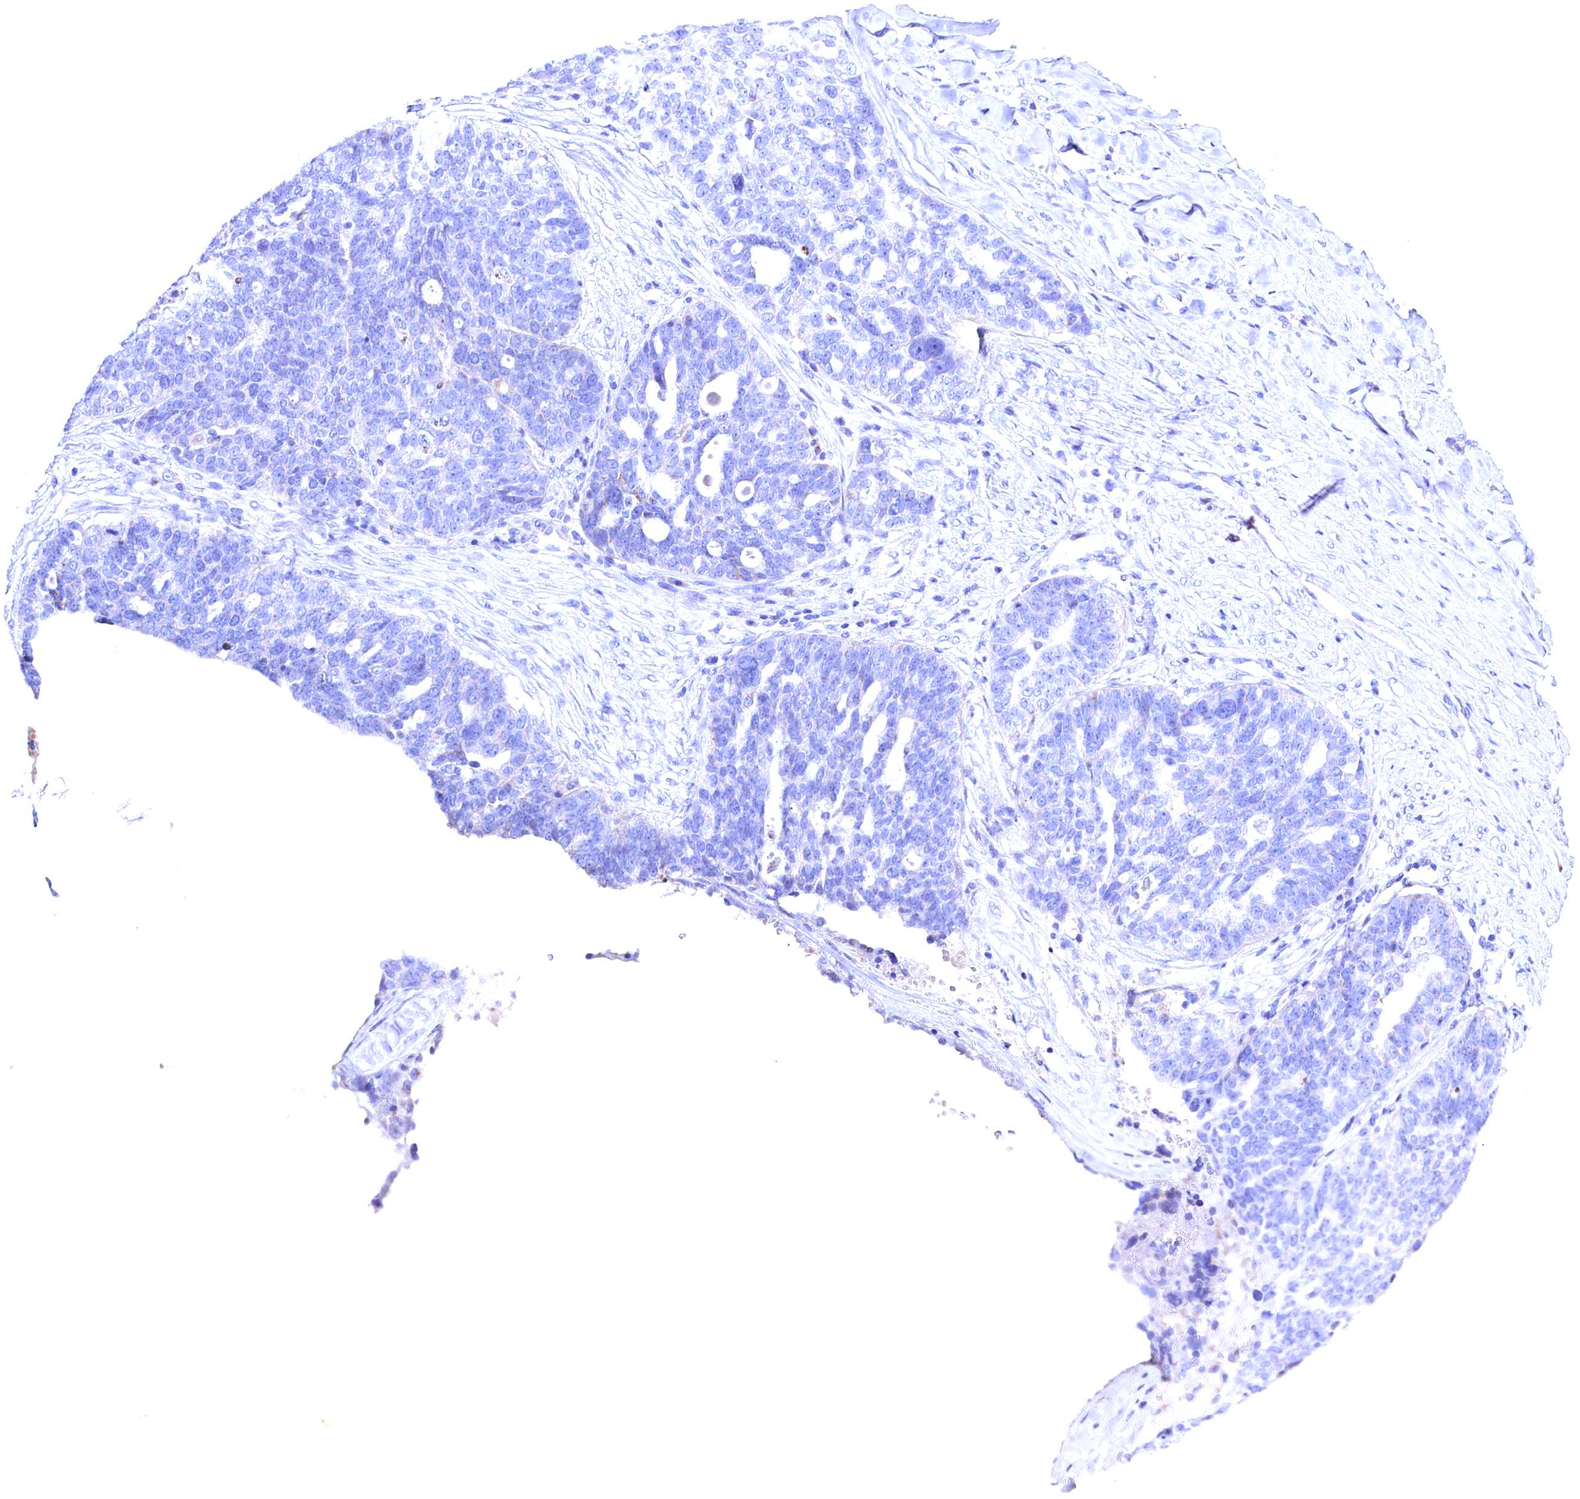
{"staining": {"intensity": "negative", "quantity": "none", "location": "none"}, "tissue": "ovarian cancer", "cell_type": "Tumor cells", "image_type": "cancer", "snomed": [{"axis": "morphology", "description": "Cystadenocarcinoma, serous, NOS"}, {"axis": "topography", "description": "Ovary"}], "caption": "An immunohistochemistry image of ovarian cancer is shown. There is no staining in tumor cells of ovarian cancer.", "gene": "GPR108", "patient": {"sex": "female", "age": 59}}